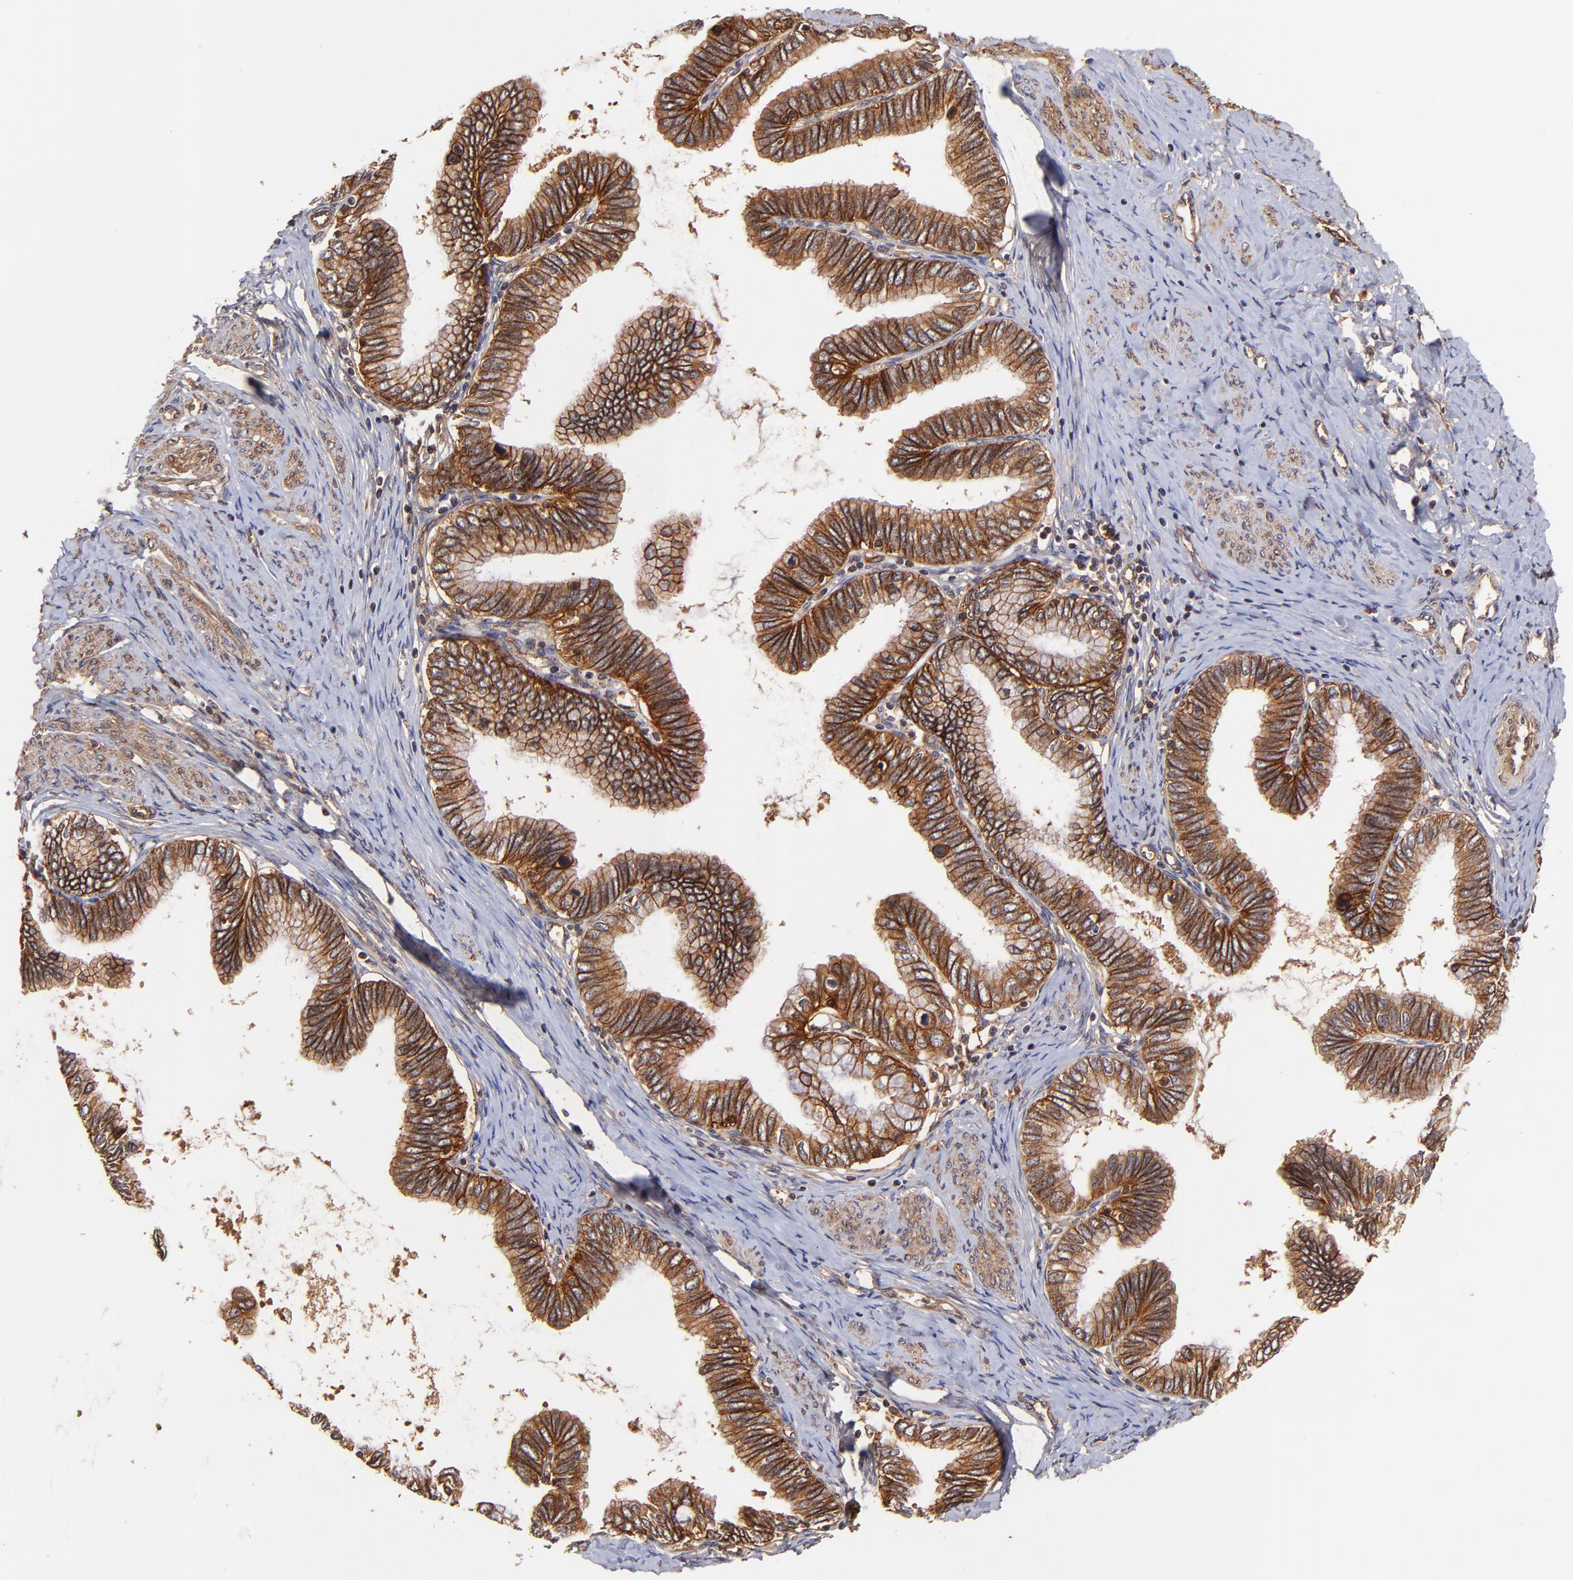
{"staining": {"intensity": "moderate", "quantity": ">75%", "location": "cytoplasmic/membranous"}, "tissue": "cervical cancer", "cell_type": "Tumor cells", "image_type": "cancer", "snomed": [{"axis": "morphology", "description": "Adenocarcinoma, NOS"}, {"axis": "topography", "description": "Cervix"}], "caption": "This is an image of IHC staining of cervical adenocarcinoma, which shows moderate staining in the cytoplasmic/membranous of tumor cells.", "gene": "ITGB1", "patient": {"sex": "female", "age": 49}}